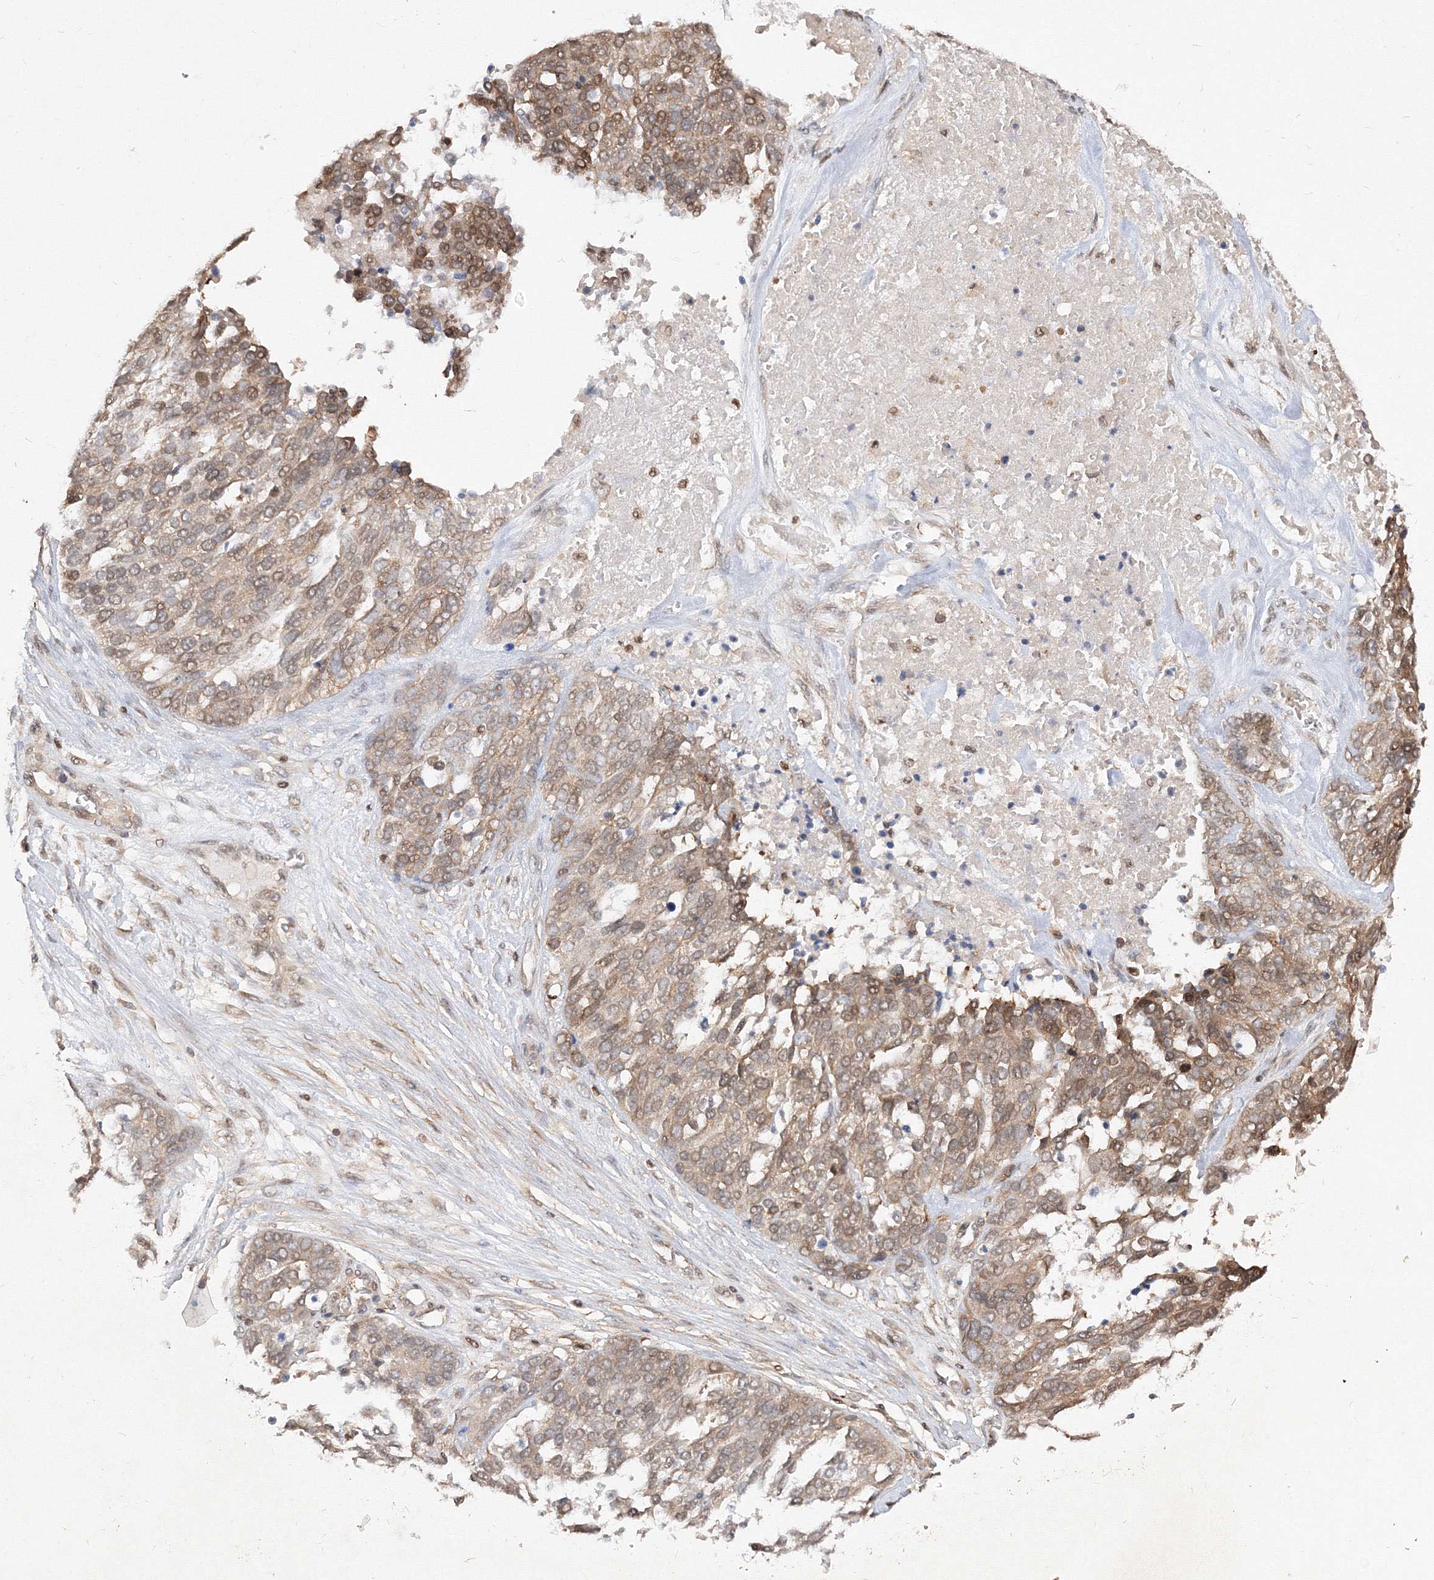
{"staining": {"intensity": "weak", "quantity": ">75%", "location": "cytoplasmic/membranous,nuclear"}, "tissue": "ovarian cancer", "cell_type": "Tumor cells", "image_type": "cancer", "snomed": [{"axis": "morphology", "description": "Cystadenocarcinoma, serous, NOS"}, {"axis": "topography", "description": "Ovary"}], "caption": "Ovarian cancer (serous cystadenocarcinoma) stained for a protein (brown) reveals weak cytoplasmic/membranous and nuclear positive positivity in approximately >75% of tumor cells.", "gene": "TMEM50B", "patient": {"sex": "female", "age": 44}}